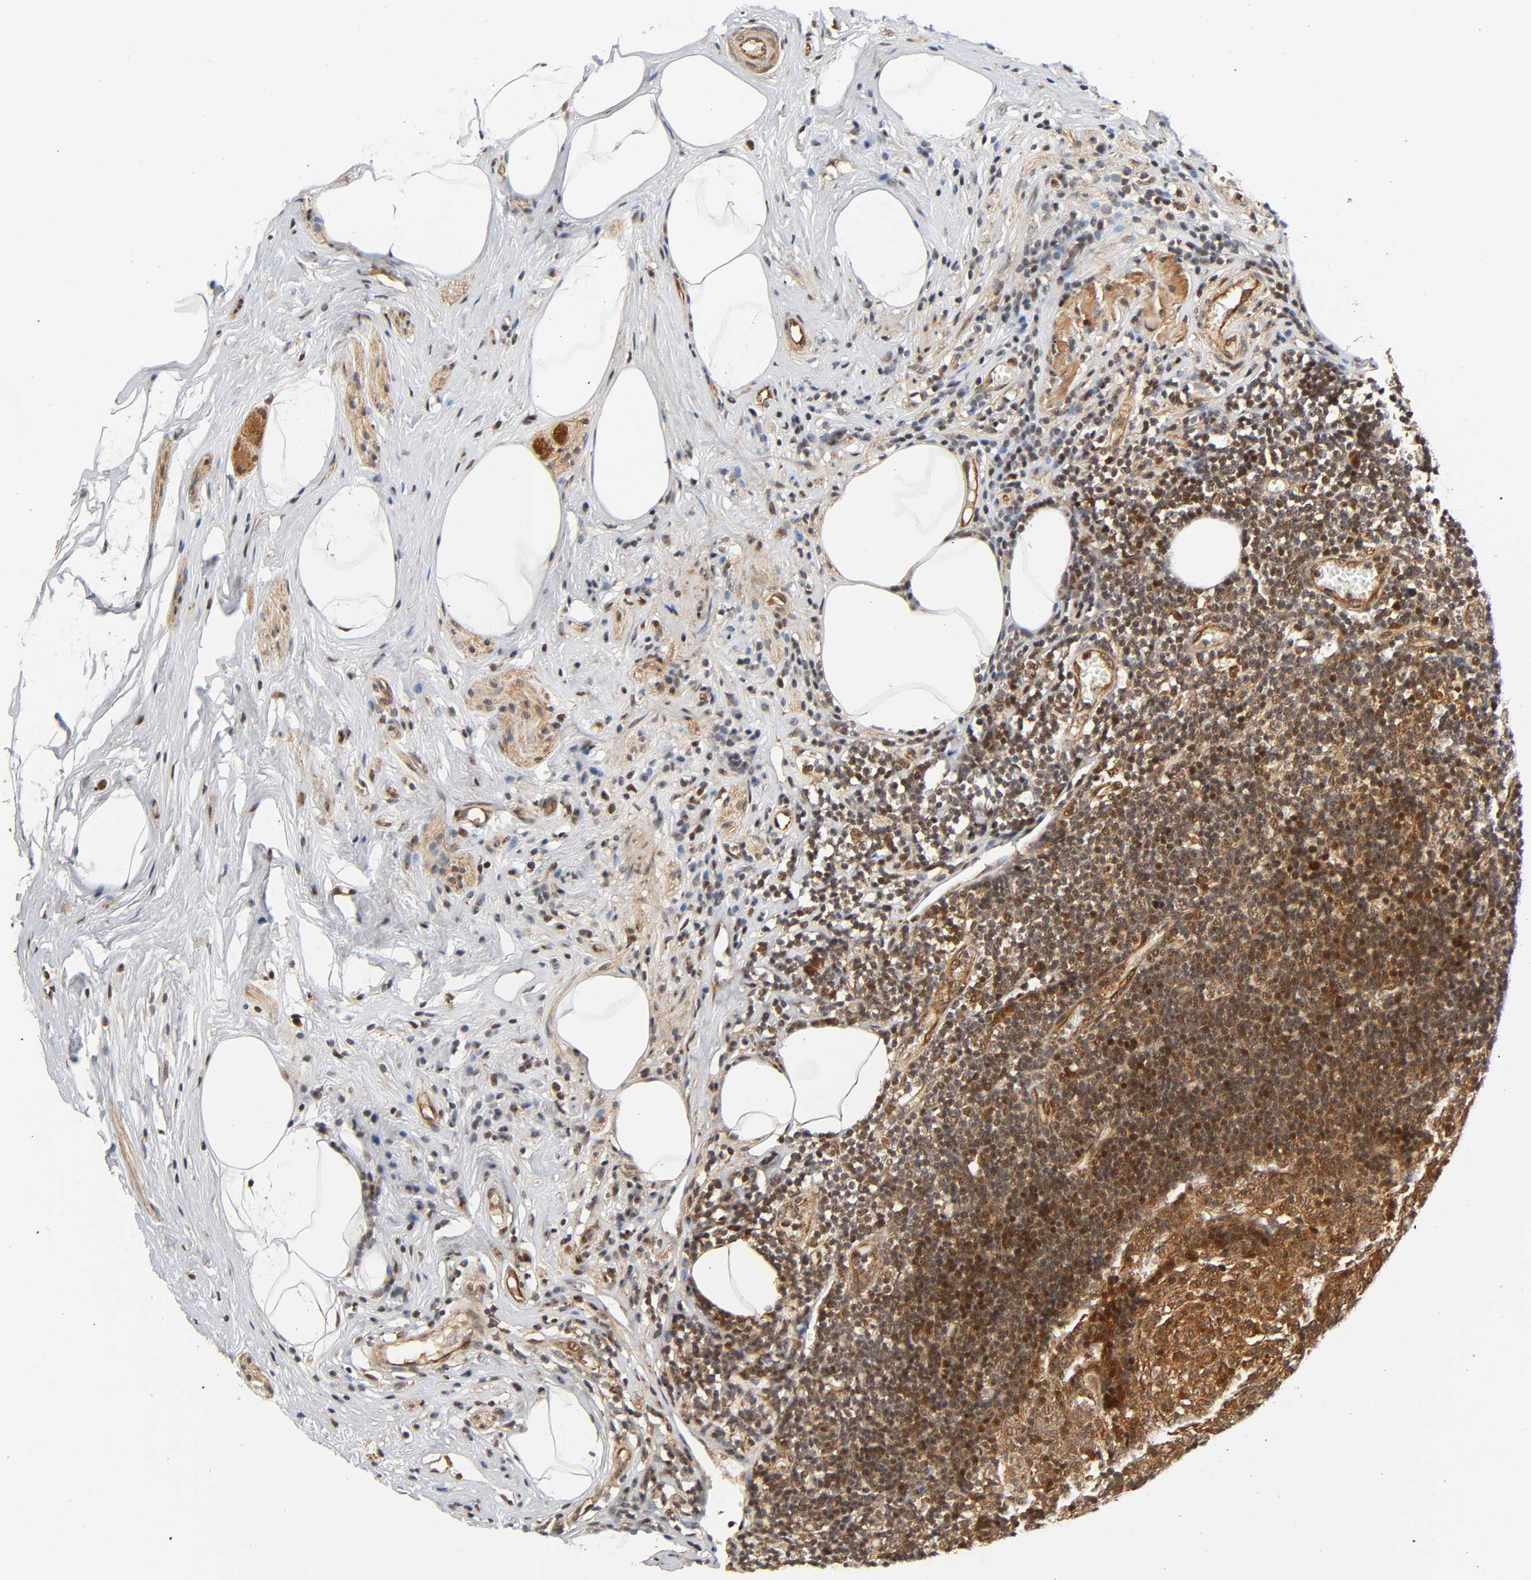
{"staining": {"intensity": "moderate", "quantity": ">75%", "location": "cytoplasmic/membranous,nuclear"}, "tissue": "appendix", "cell_type": "Glandular cells", "image_type": "normal", "snomed": [{"axis": "morphology", "description": "Normal tissue, NOS"}, {"axis": "topography", "description": "Appendix"}], "caption": "IHC of unremarkable appendix exhibits medium levels of moderate cytoplasmic/membranous,nuclear expression in approximately >75% of glandular cells.", "gene": "IQCJ", "patient": {"sex": "male", "age": 38}}